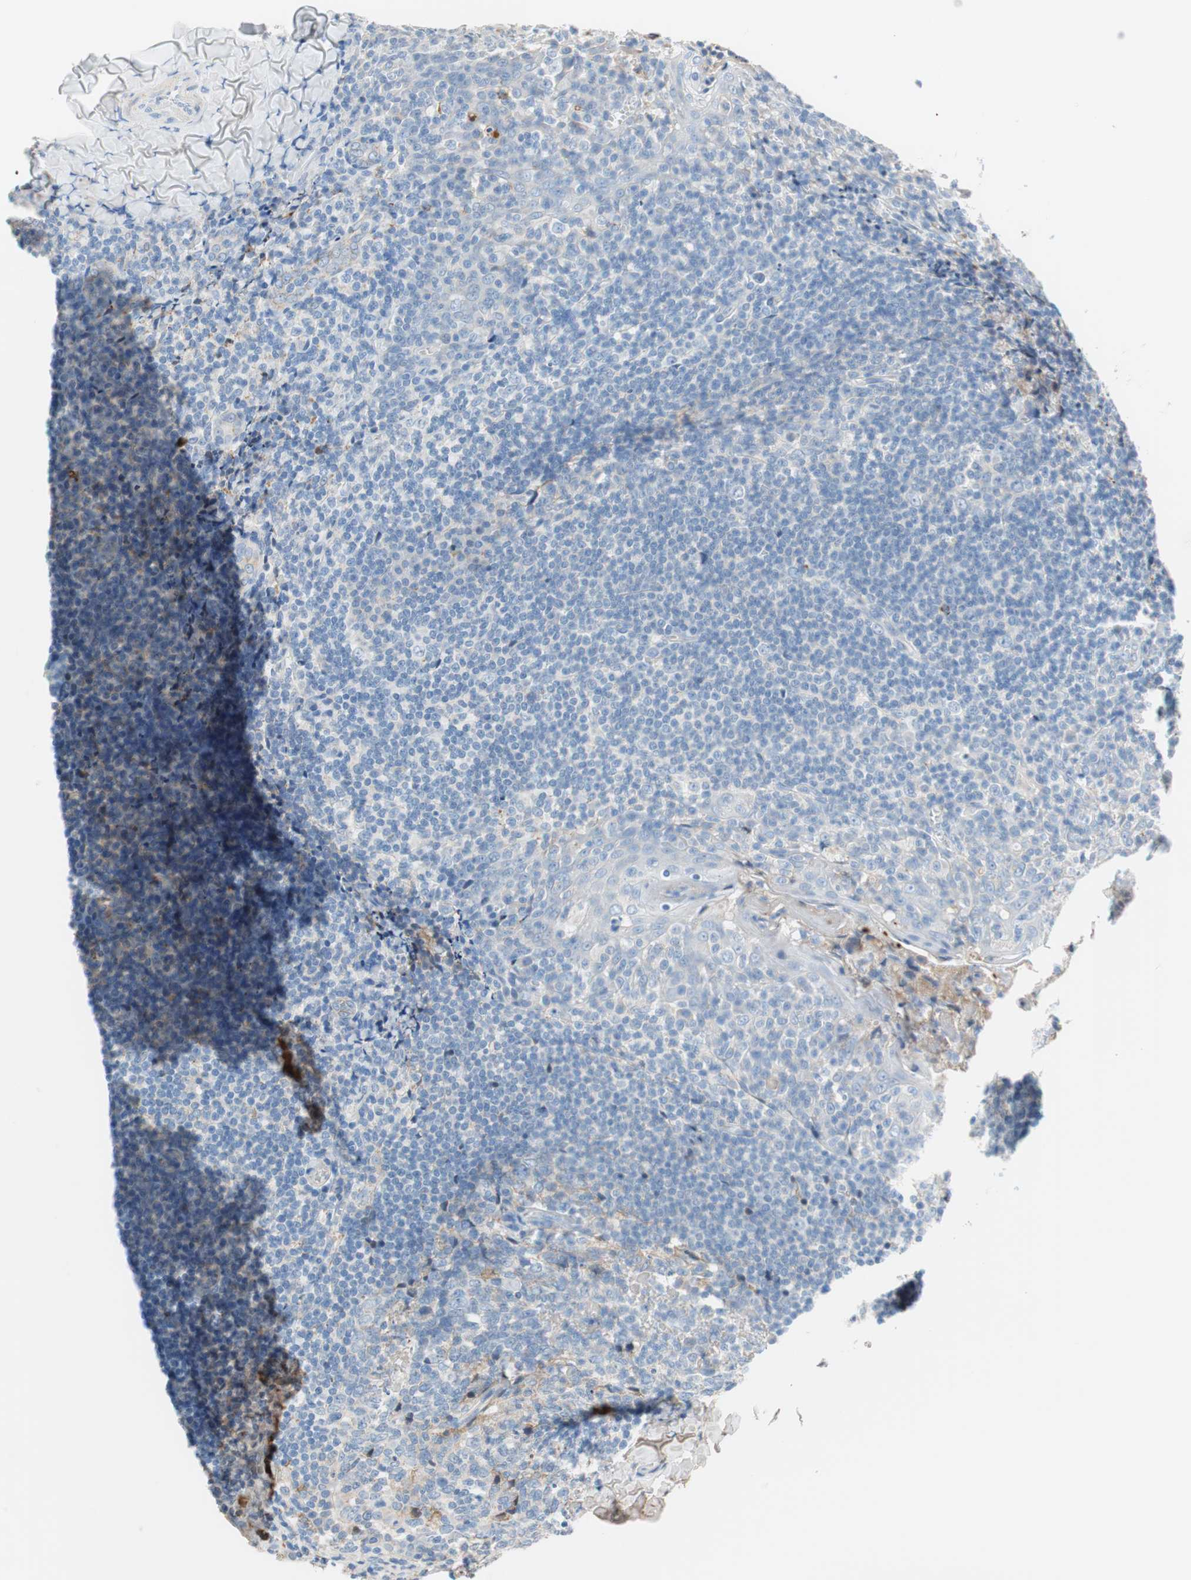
{"staining": {"intensity": "negative", "quantity": "none", "location": "none"}, "tissue": "tonsil", "cell_type": "Germinal center cells", "image_type": "normal", "snomed": [{"axis": "morphology", "description": "Normal tissue, NOS"}, {"axis": "topography", "description": "Tonsil"}], "caption": "The micrograph exhibits no significant positivity in germinal center cells of tonsil.", "gene": "RBP4", "patient": {"sex": "male", "age": 31}}